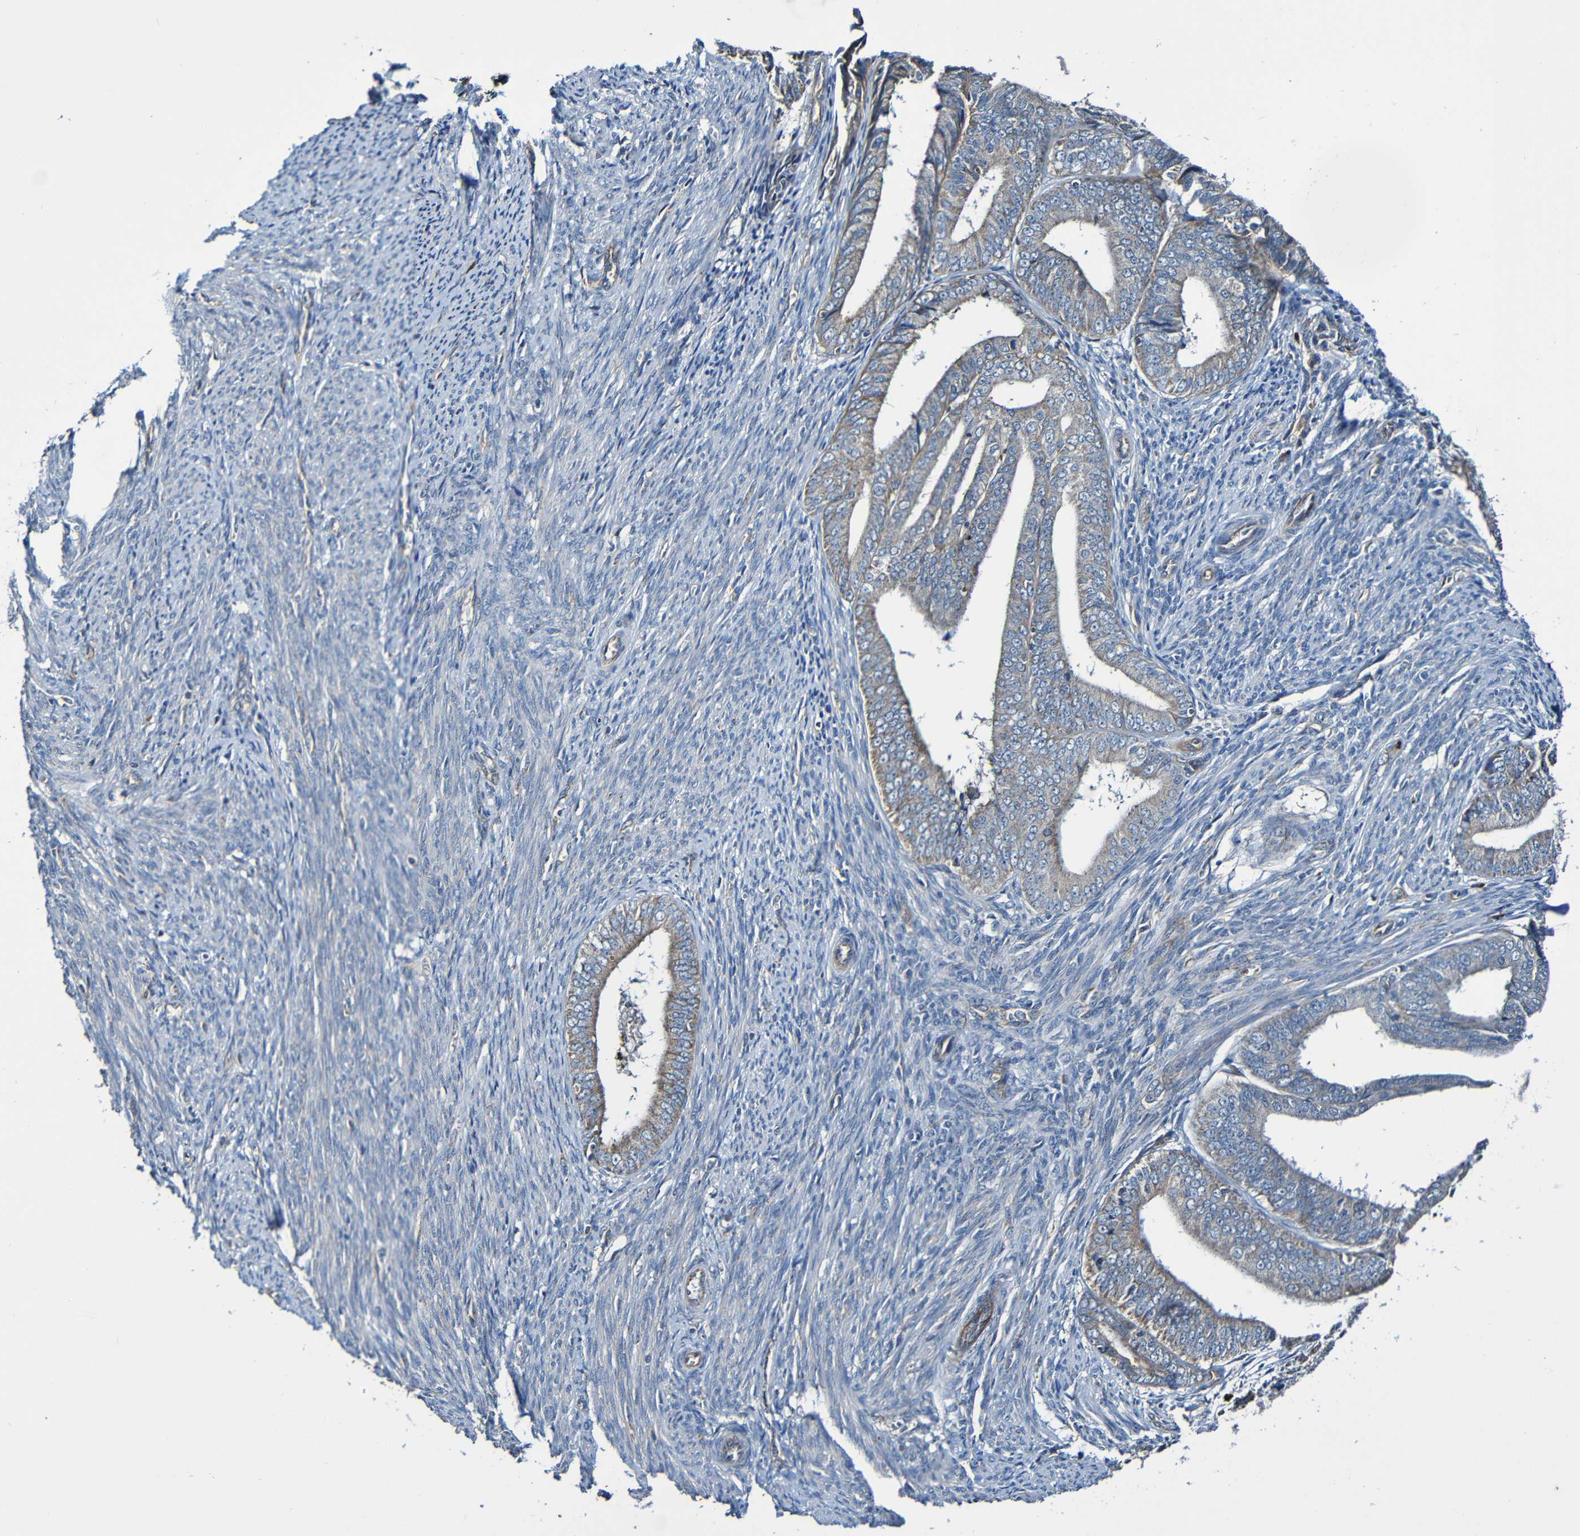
{"staining": {"intensity": "weak", "quantity": "25%-75%", "location": "cytoplasmic/membranous"}, "tissue": "endometrial cancer", "cell_type": "Tumor cells", "image_type": "cancer", "snomed": [{"axis": "morphology", "description": "Adenocarcinoma, NOS"}, {"axis": "topography", "description": "Endometrium"}], "caption": "Tumor cells demonstrate weak cytoplasmic/membranous positivity in approximately 25%-75% of cells in endometrial adenocarcinoma.", "gene": "ADAM15", "patient": {"sex": "female", "age": 63}}